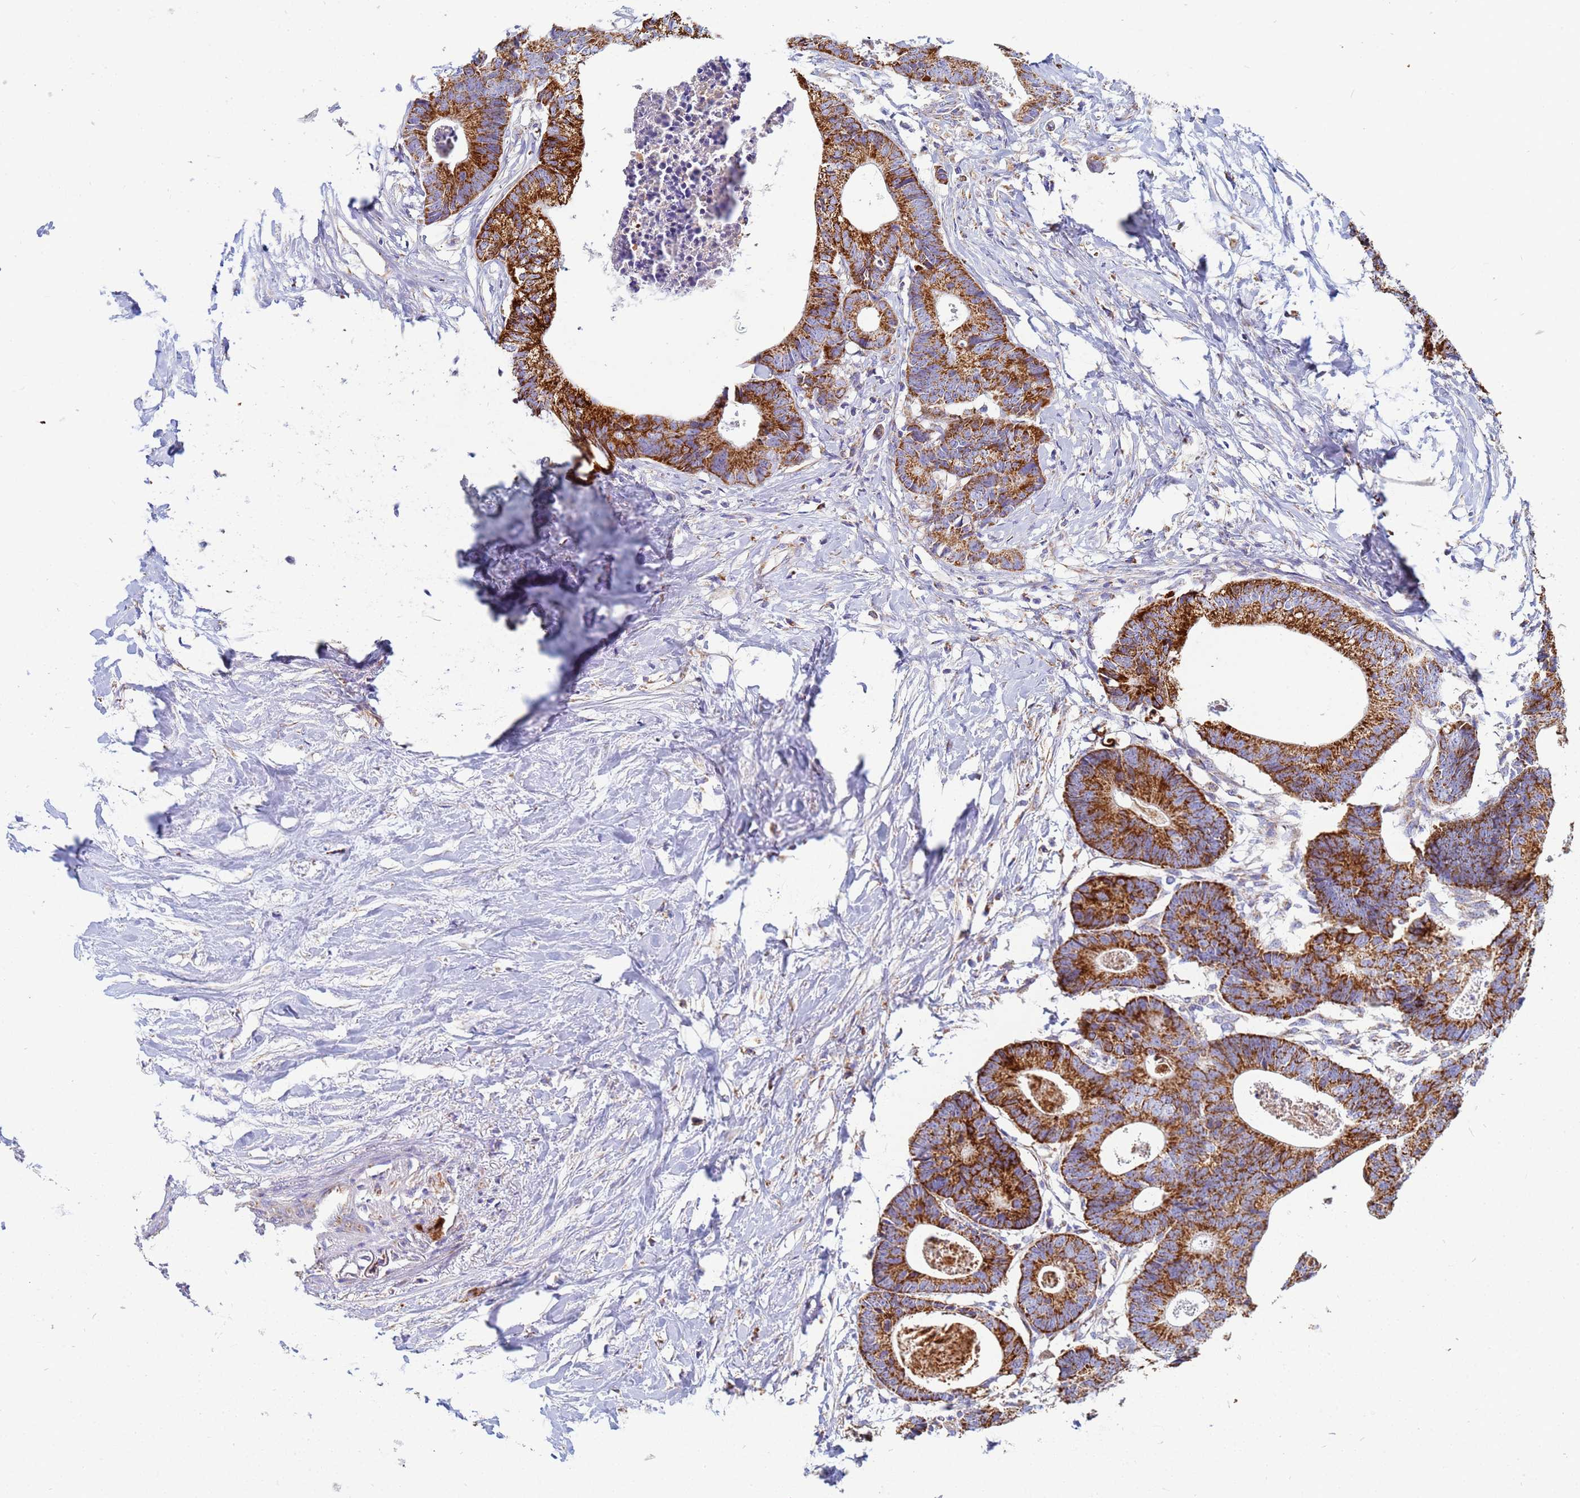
{"staining": {"intensity": "strong", "quantity": ">75%", "location": "cytoplasmic/membranous"}, "tissue": "colorectal cancer", "cell_type": "Tumor cells", "image_type": "cancer", "snomed": [{"axis": "morphology", "description": "Adenocarcinoma, NOS"}, {"axis": "topography", "description": "Colon"}], "caption": "DAB (3,3'-diaminobenzidine) immunohistochemical staining of human colorectal cancer (adenocarcinoma) demonstrates strong cytoplasmic/membranous protein expression in about >75% of tumor cells.", "gene": "UQCRH", "patient": {"sex": "female", "age": 57}}